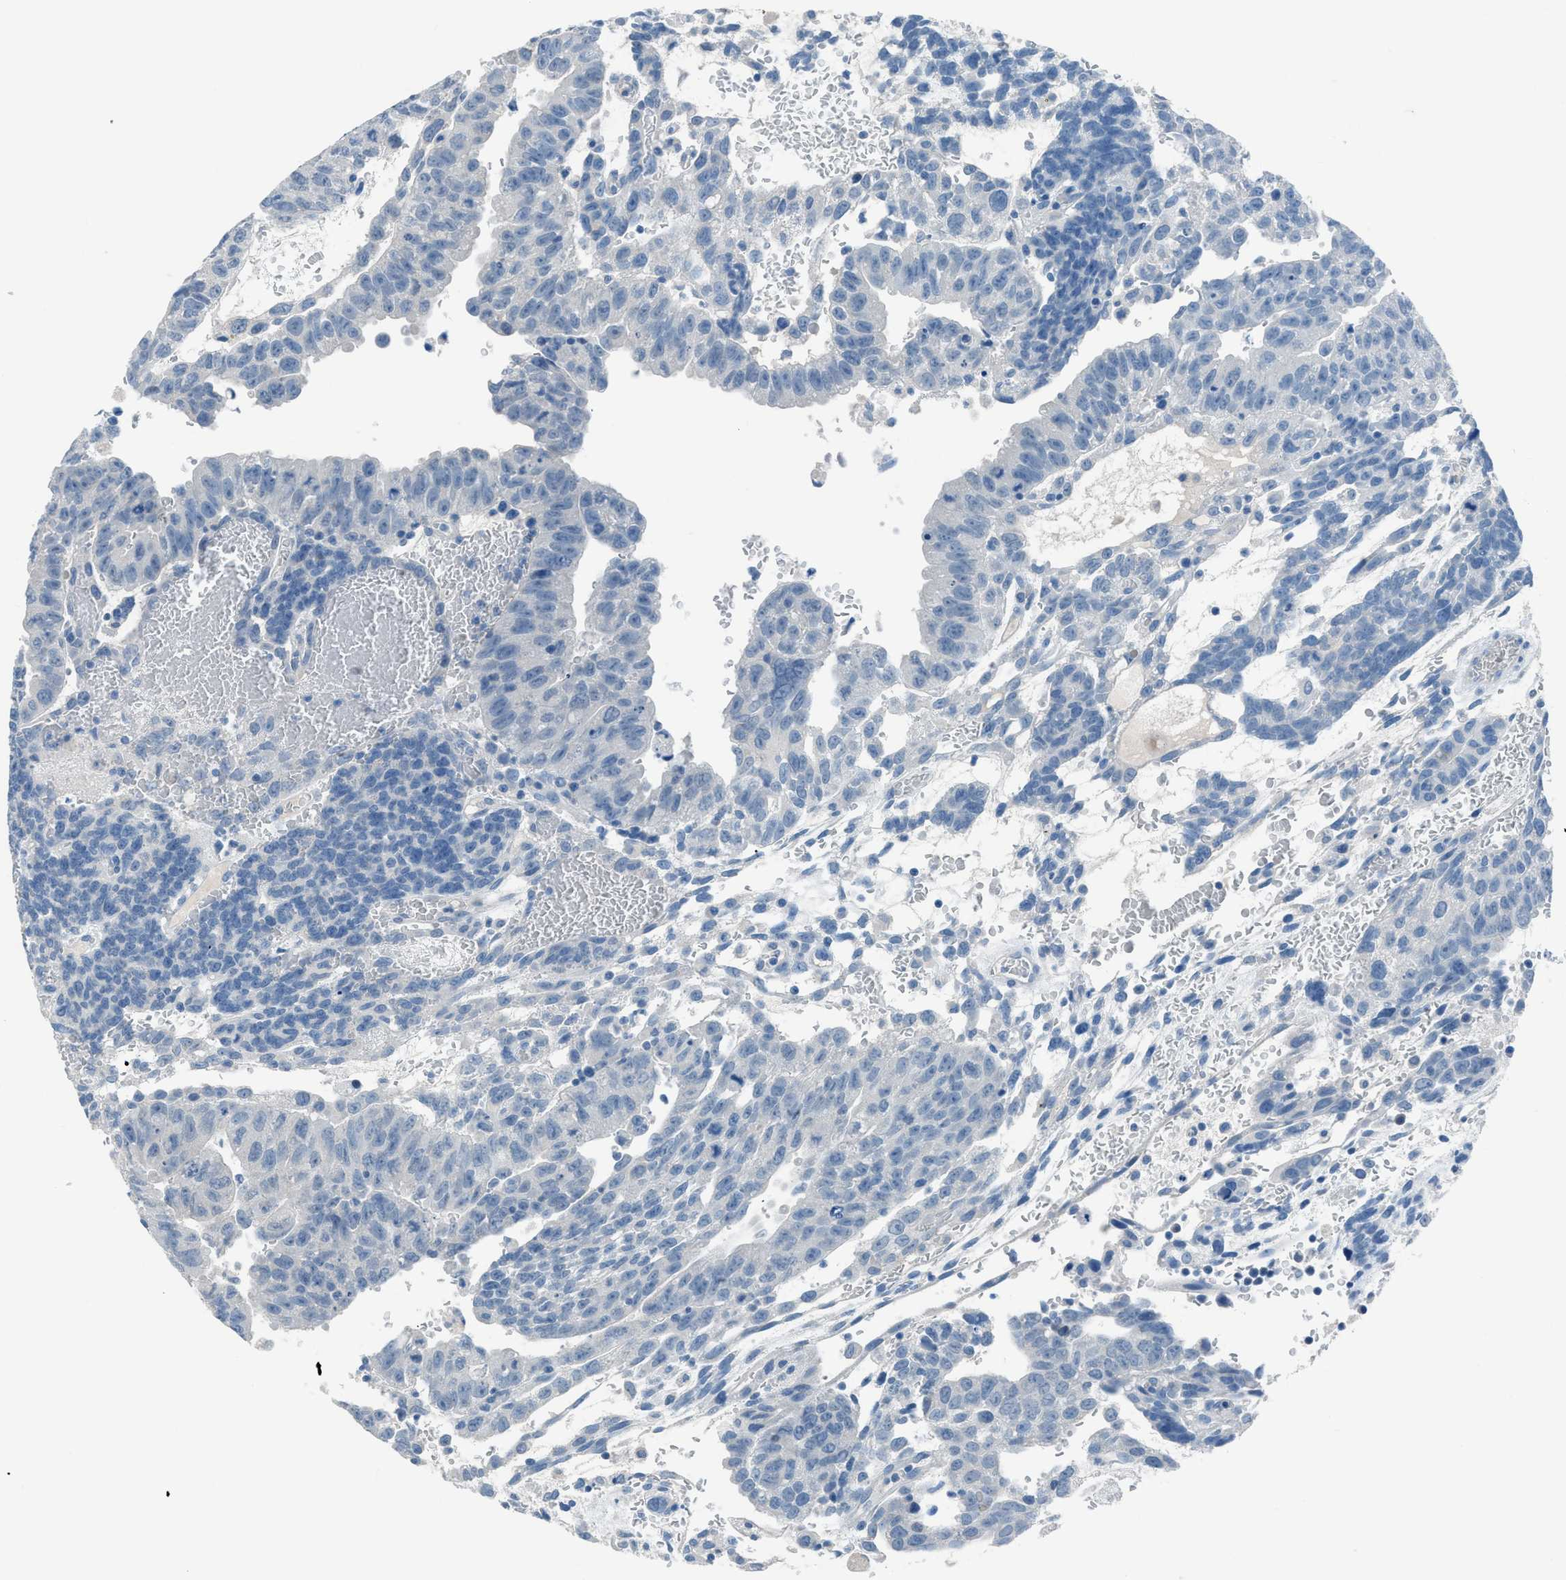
{"staining": {"intensity": "negative", "quantity": "none", "location": "none"}, "tissue": "testis cancer", "cell_type": "Tumor cells", "image_type": "cancer", "snomed": [{"axis": "morphology", "description": "Seminoma, NOS"}, {"axis": "morphology", "description": "Carcinoma, Embryonal, NOS"}, {"axis": "topography", "description": "Testis"}], "caption": "IHC of human testis cancer (embryonal carcinoma) displays no positivity in tumor cells.", "gene": "ACAN", "patient": {"sex": "male", "age": 52}}